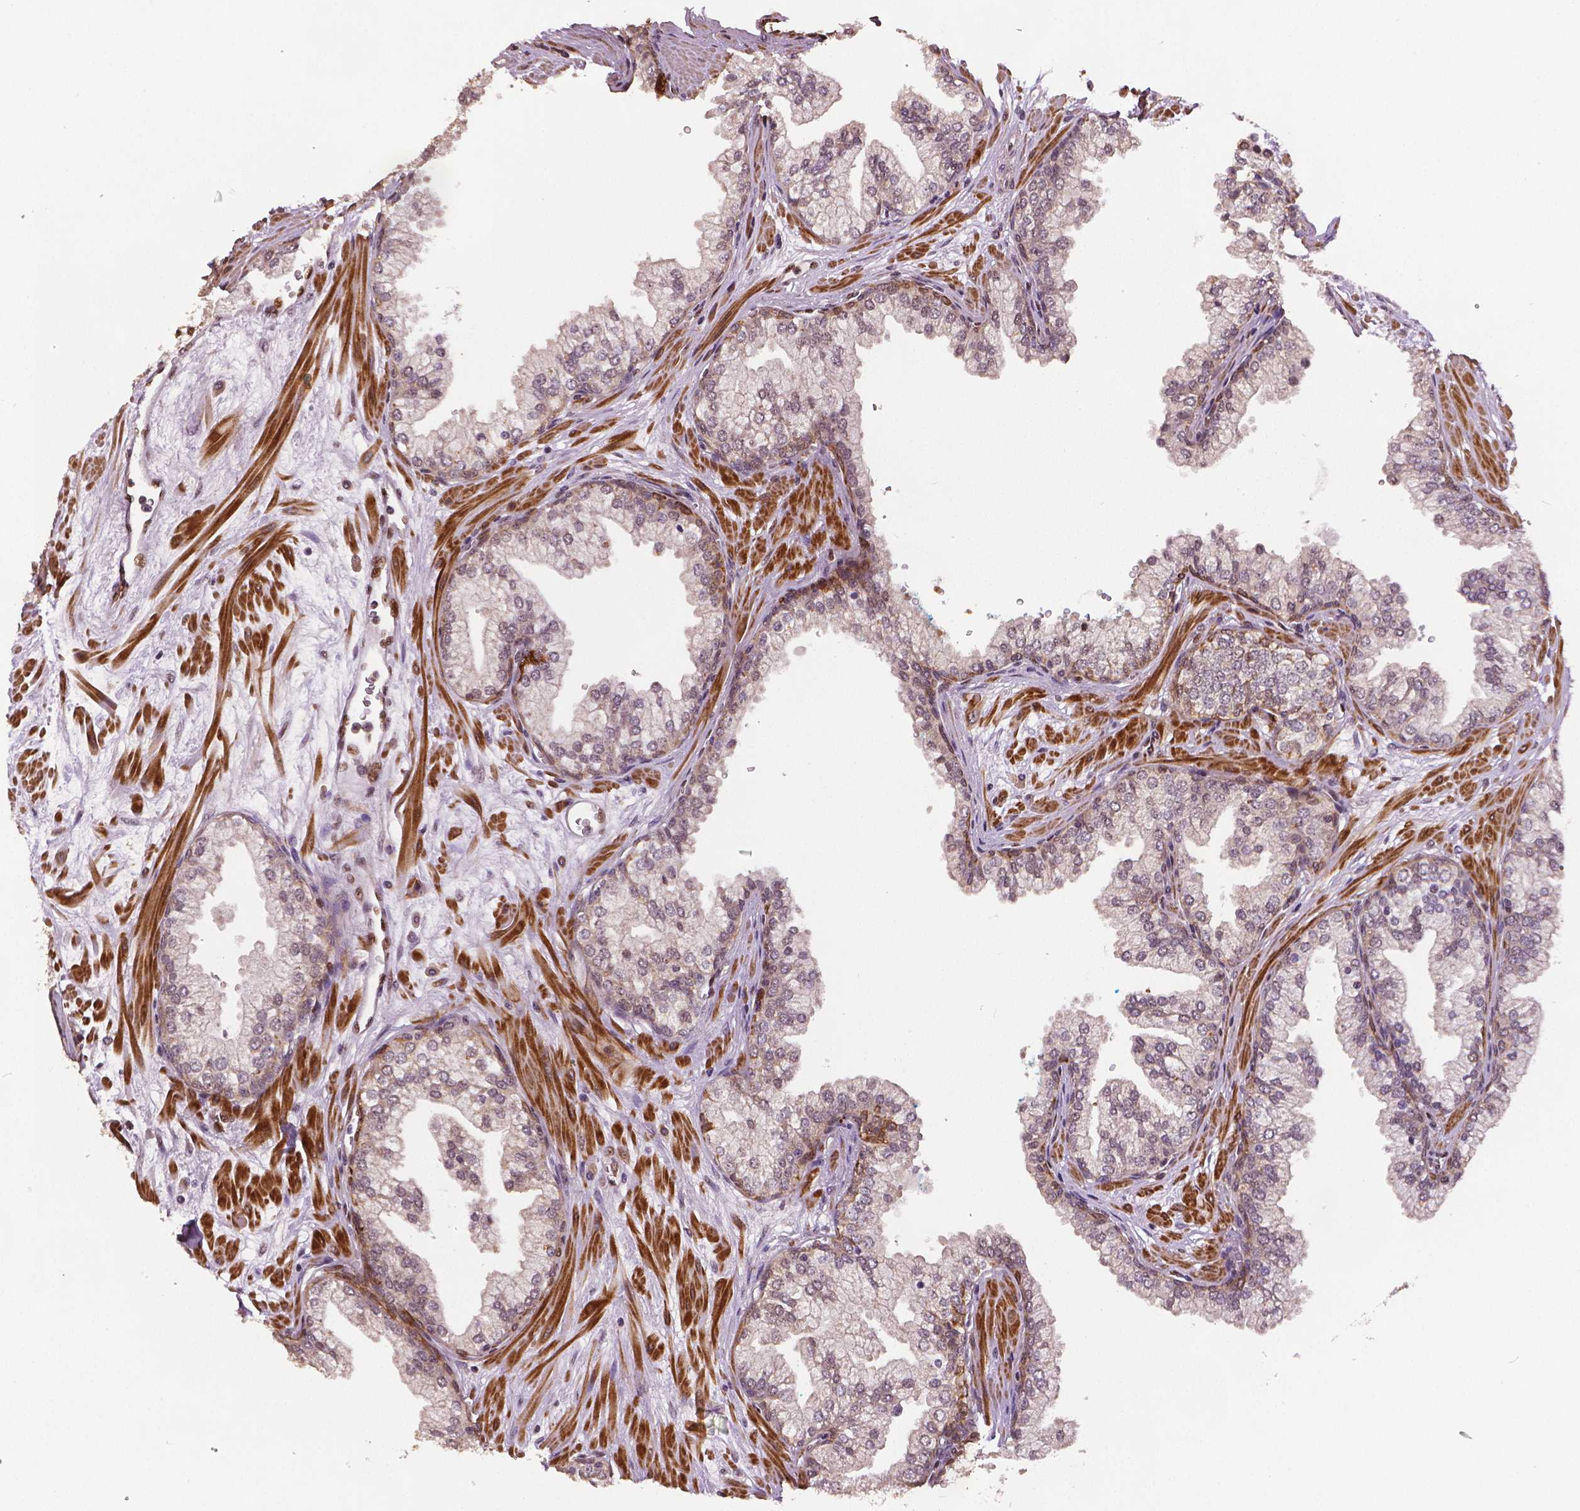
{"staining": {"intensity": "moderate", "quantity": "25%-75%", "location": "cytoplasmic/membranous"}, "tissue": "prostate", "cell_type": "Glandular cells", "image_type": "normal", "snomed": [{"axis": "morphology", "description": "Normal tissue, NOS"}, {"axis": "topography", "description": "Prostate"}, {"axis": "topography", "description": "Peripheral nerve tissue"}], "caption": "Immunohistochemical staining of unremarkable prostate displays medium levels of moderate cytoplasmic/membranous positivity in about 25%-75% of glandular cells.", "gene": "STAT3", "patient": {"sex": "male", "age": 61}}